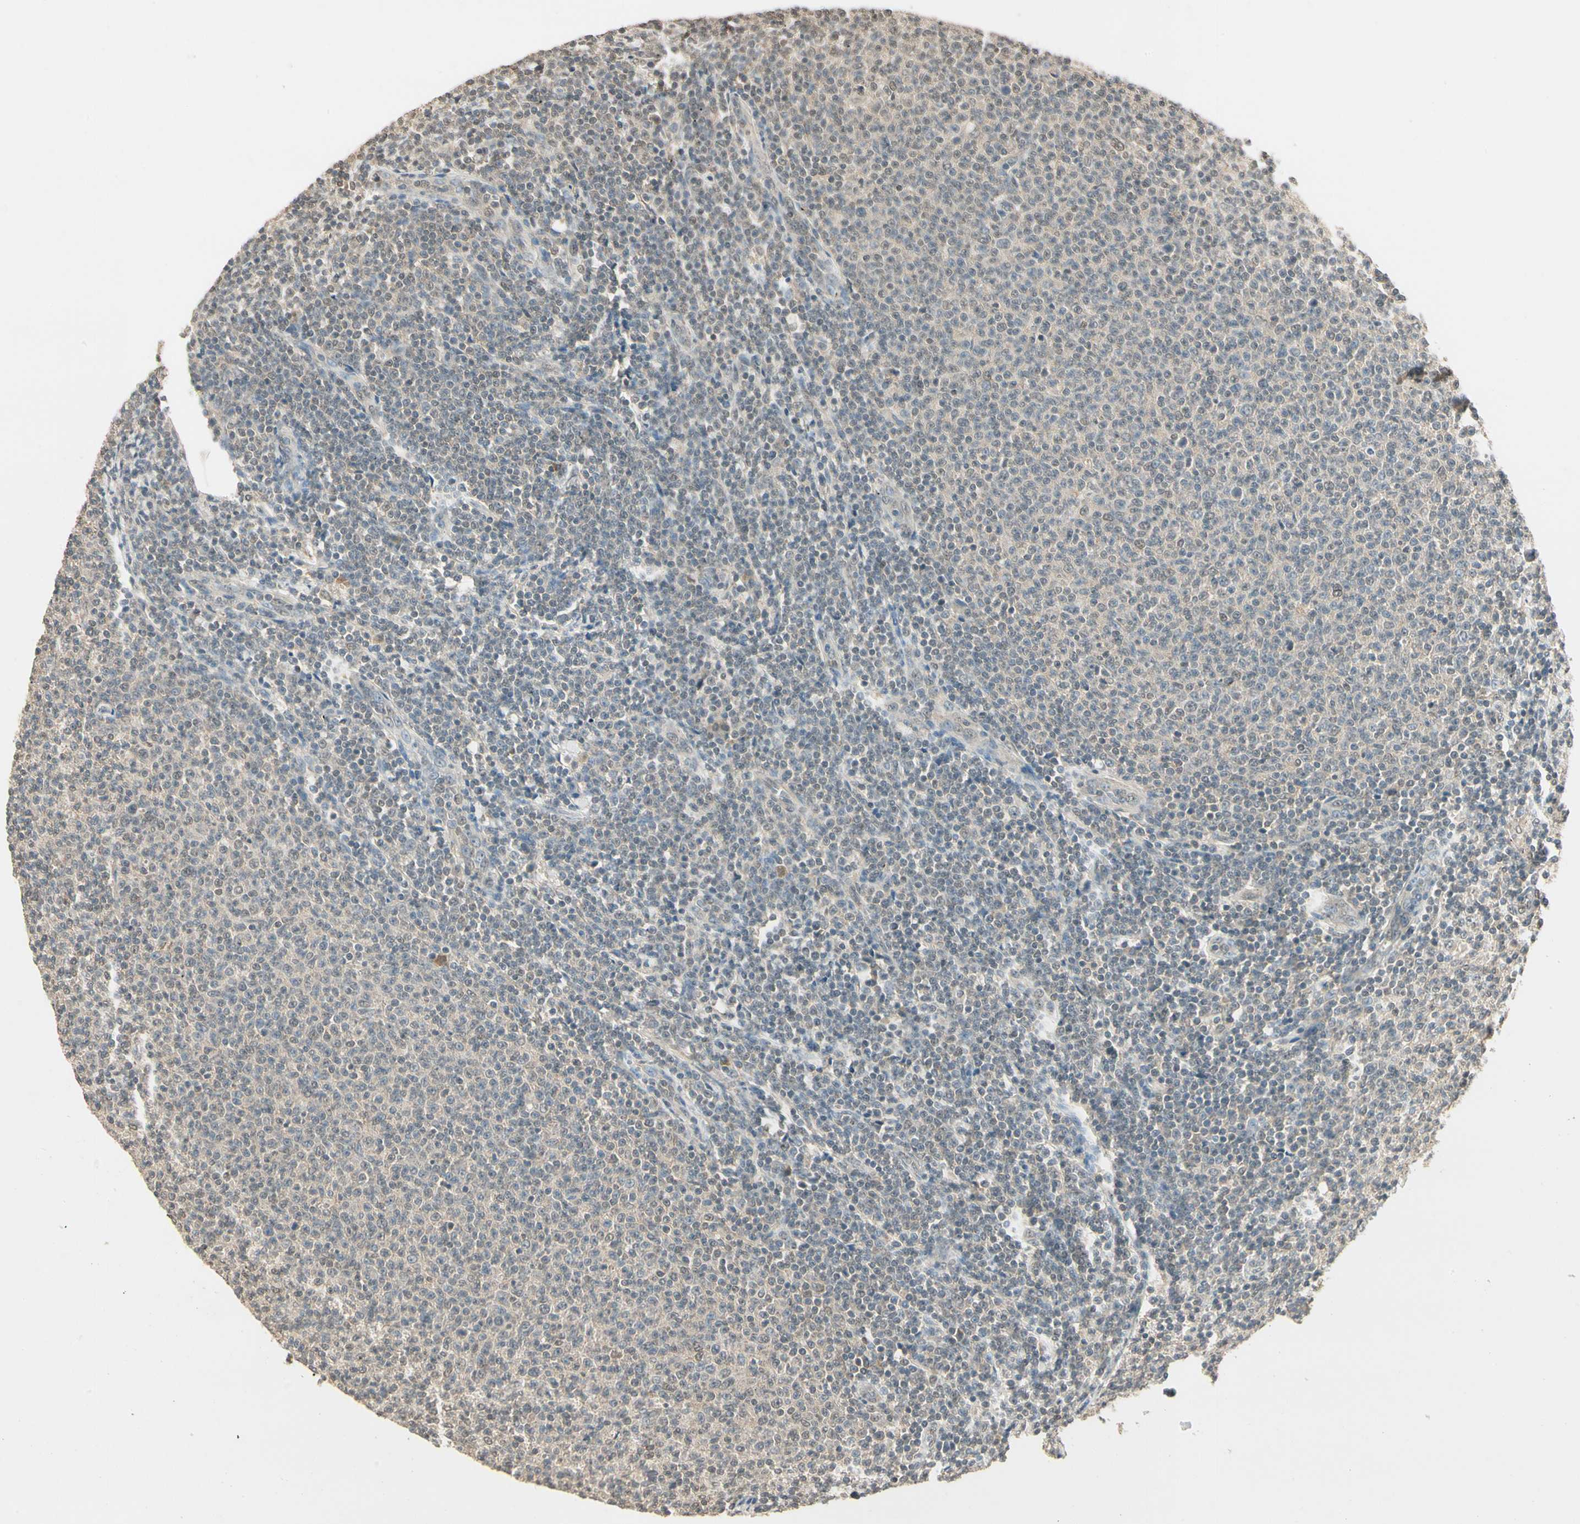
{"staining": {"intensity": "weak", "quantity": ">75%", "location": "cytoplasmic/membranous"}, "tissue": "lymphoma", "cell_type": "Tumor cells", "image_type": "cancer", "snomed": [{"axis": "morphology", "description": "Malignant lymphoma, non-Hodgkin's type, Low grade"}, {"axis": "topography", "description": "Lymph node"}], "caption": "Malignant lymphoma, non-Hodgkin's type (low-grade) was stained to show a protein in brown. There is low levels of weak cytoplasmic/membranous positivity in about >75% of tumor cells.", "gene": "SGCA", "patient": {"sex": "male", "age": 66}}